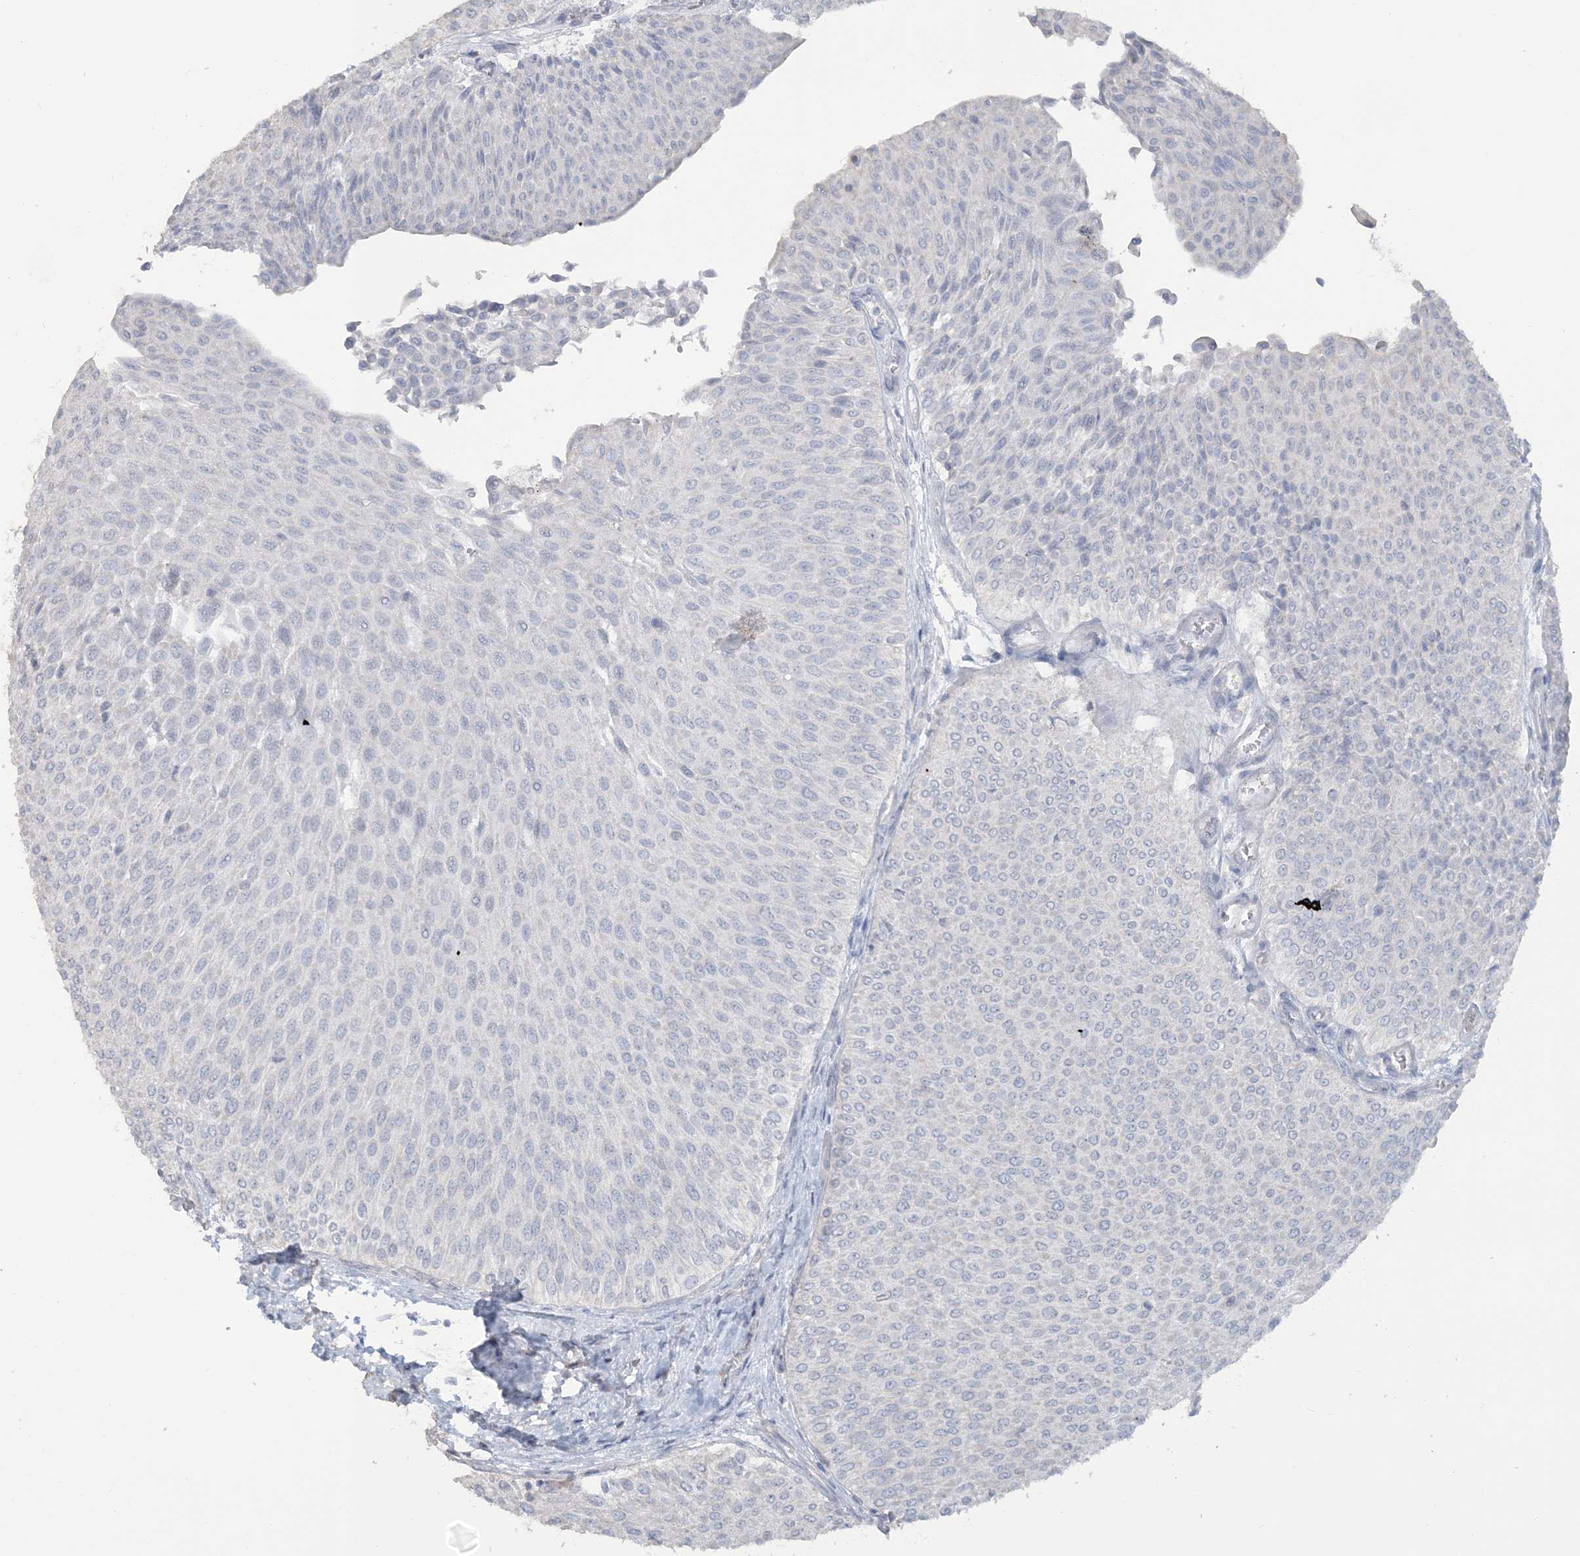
{"staining": {"intensity": "negative", "quantity": "none", "location": "none"}, "tissue": "urothelial cancer", "cell_type": "Tumor cells", "image_type": "cancer", "snomed": [{"axis": "morphology", "description": "Urothelial carcinoma, Low grade"}, {"axis": "topography", "description": "Urinary bladder"}], "caption": "A photomicrograph of urothelial cancer stained for a protein exhibits no brown staining in tumor cells.", "gene": "NPHS2", "patient": {"sex": "male", "age": 78}}